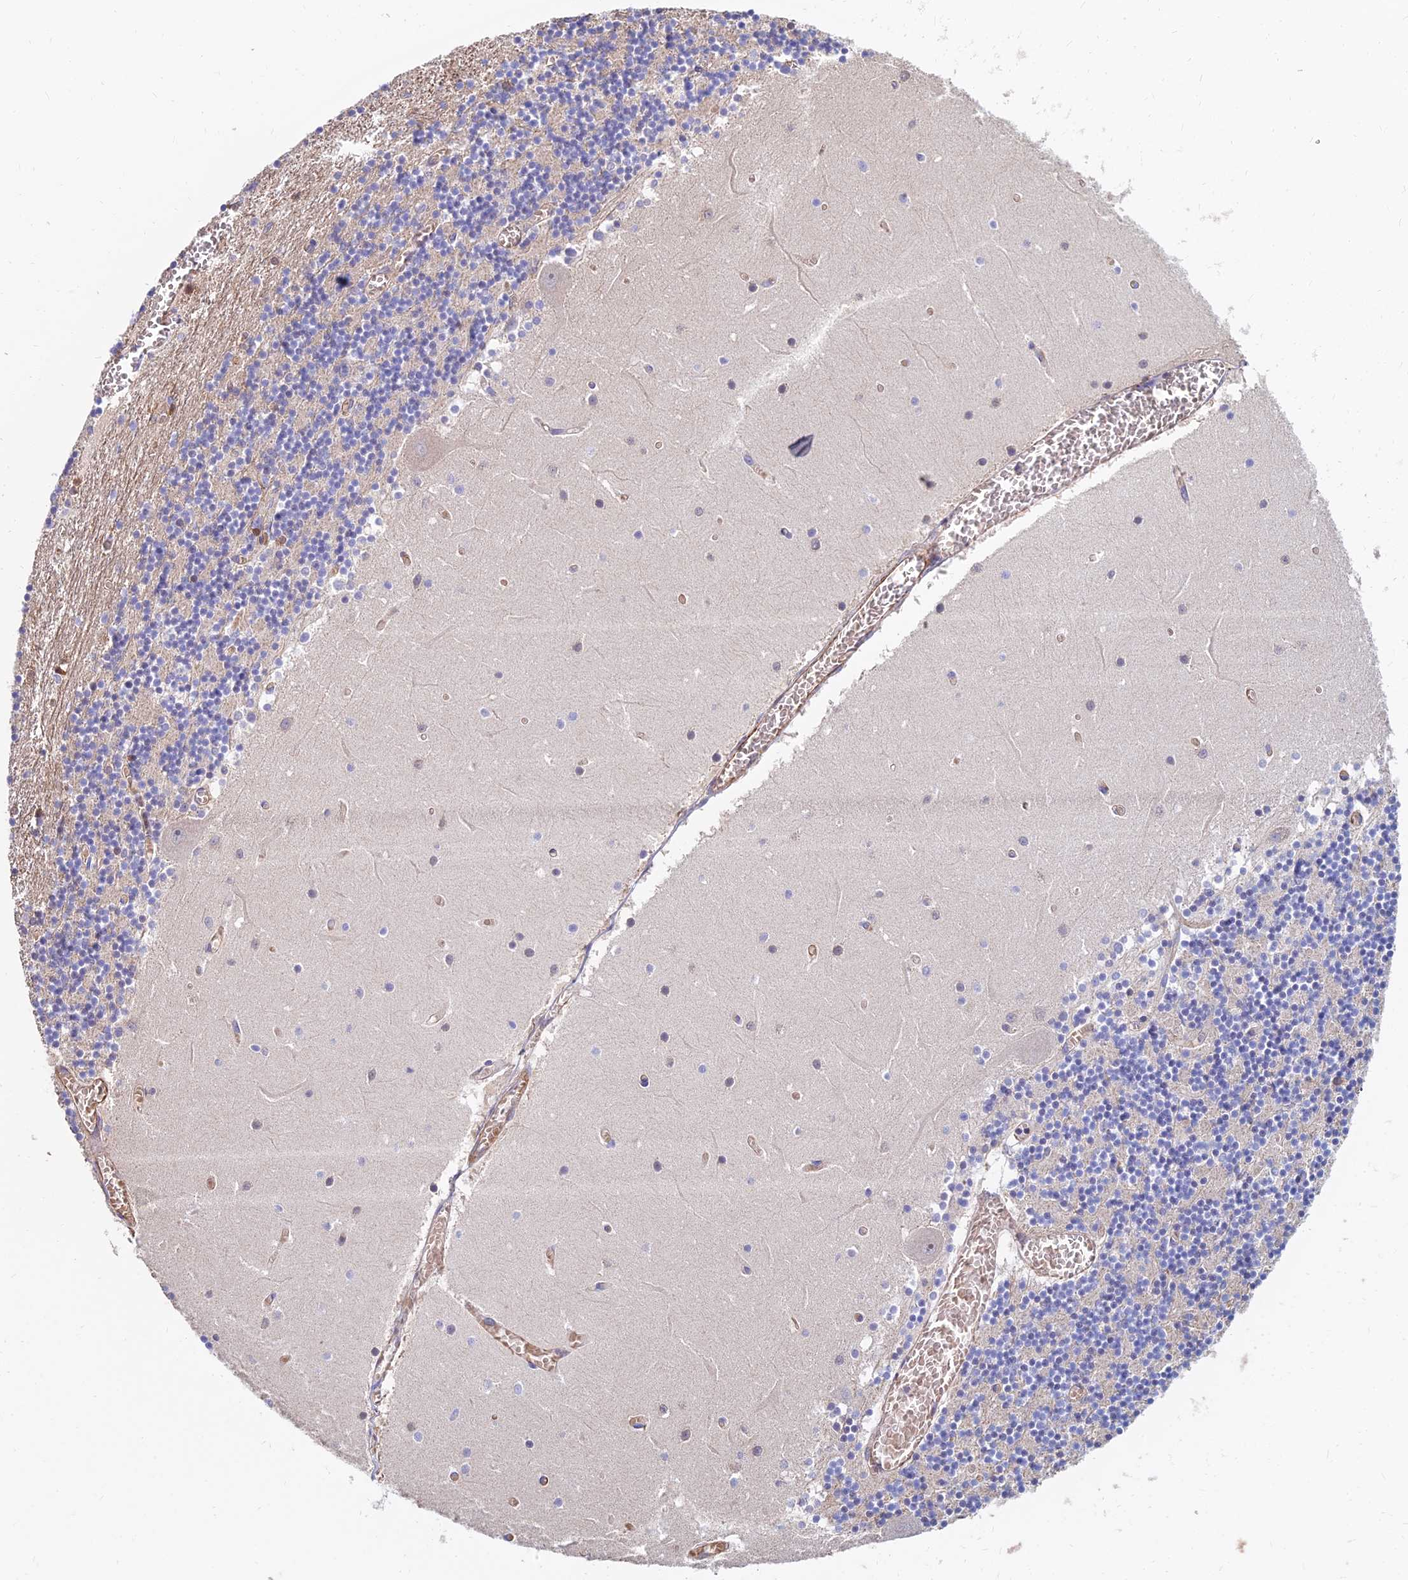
{"staining": {"intensity": "negative", "quantity": "none", "location": "none"}, "tissue": "cerebellum", "cell_type": "Cells in granular layer", "image_type": "normal", "snomed": [{"axis": "morphology", "description": "Normal tissue, NOS"}, {"axis": "topography", "description": "Cerebellum"}], "caption": "DAB (3,3'-diaminobenzidine) immunohistochemical staining of normal human cerebellum exhibits no significant expression in cells in granular layer.", "gene": "CDK18", "patient": {"sex": "female", "age": 28}}